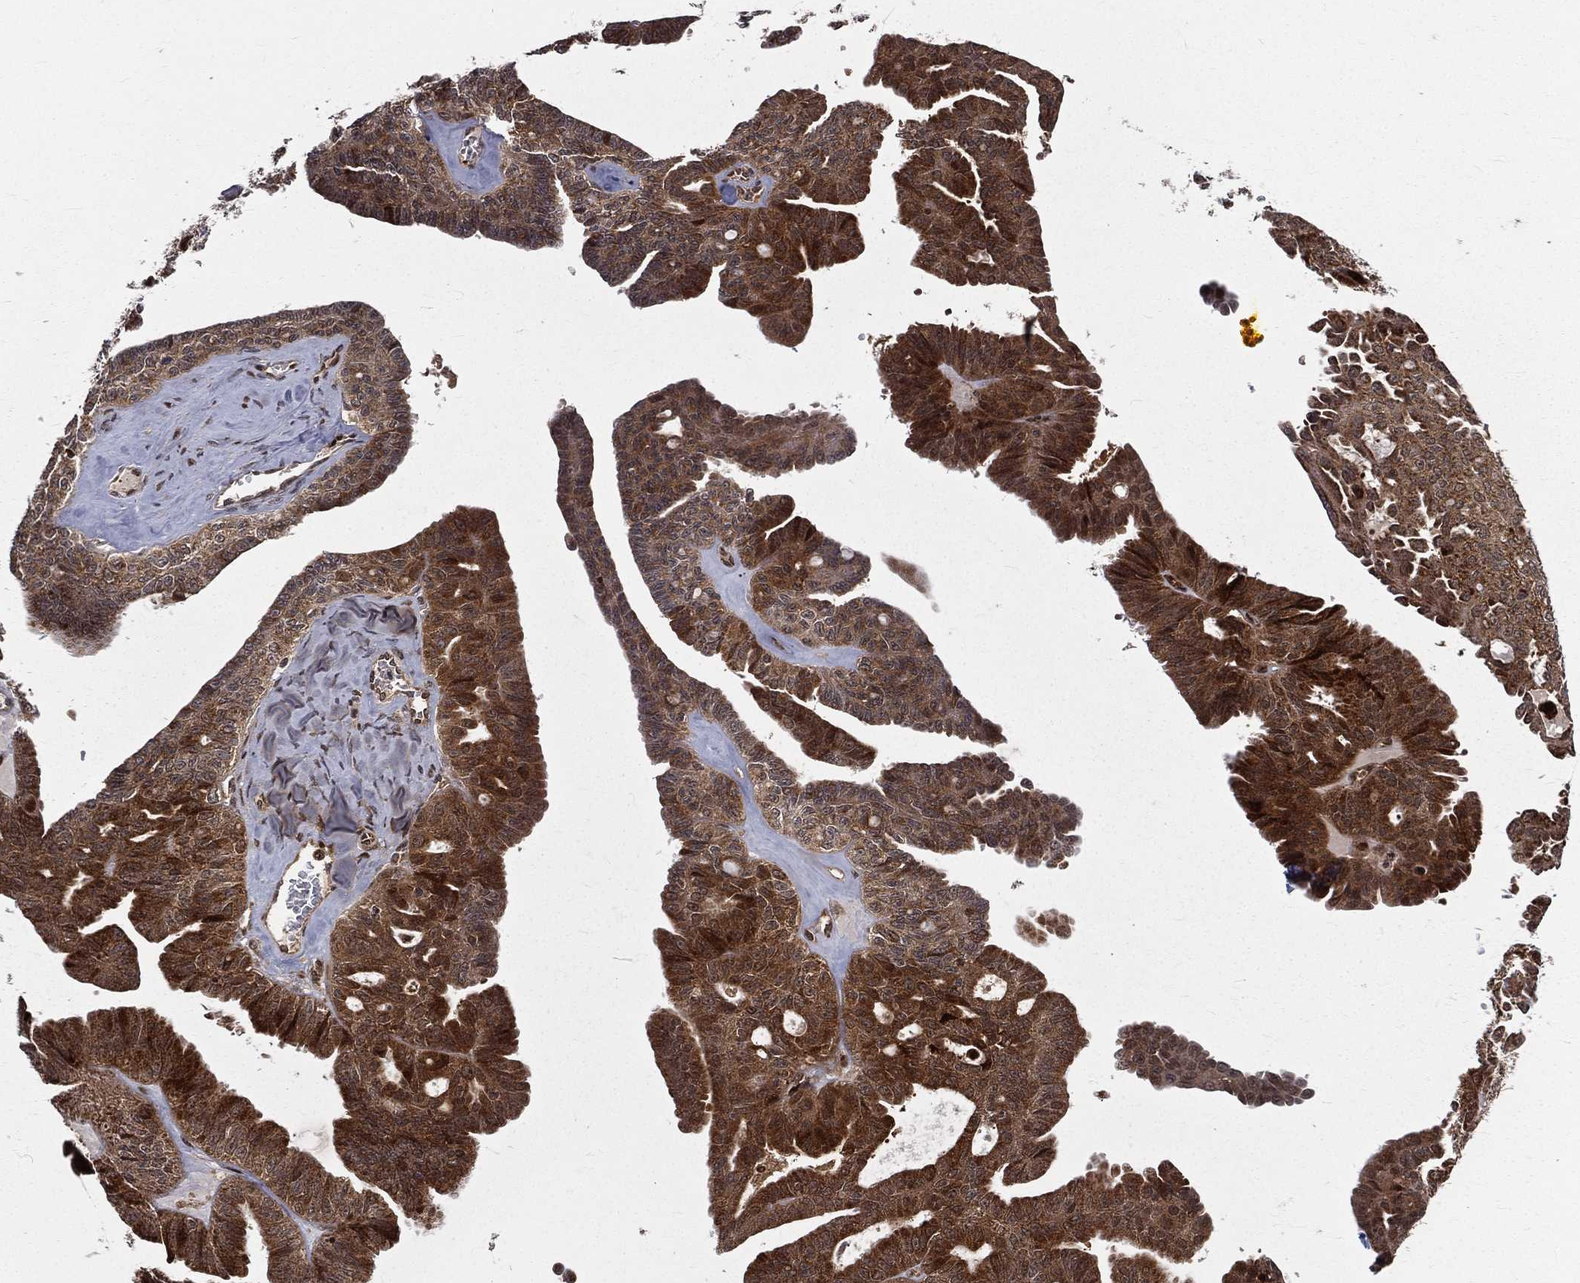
{"staining": {"intensity": "moderate", "quantity": ">75%", "location": "cytoplasmic/membranous"}, "tissue": "ovarian cancer", "cell_type": "Tumor cells", "image_type": "cancer", "snomed": [{"axis": "morphology", "description": "Cystadenocarcinoma, serous, NOS"}, {"axis": "topography", "description": "Ovary"}], "caption": "An immunohistochemistry image of tumor tissue is shown. Protein staining in brown highlights moderate cytoplasmic/membranous positivity in ovarian serous cystadenocarcinoma within tumor cells.", "gene": "MDM2", "patient": {"sex": "female", "age": 71}}